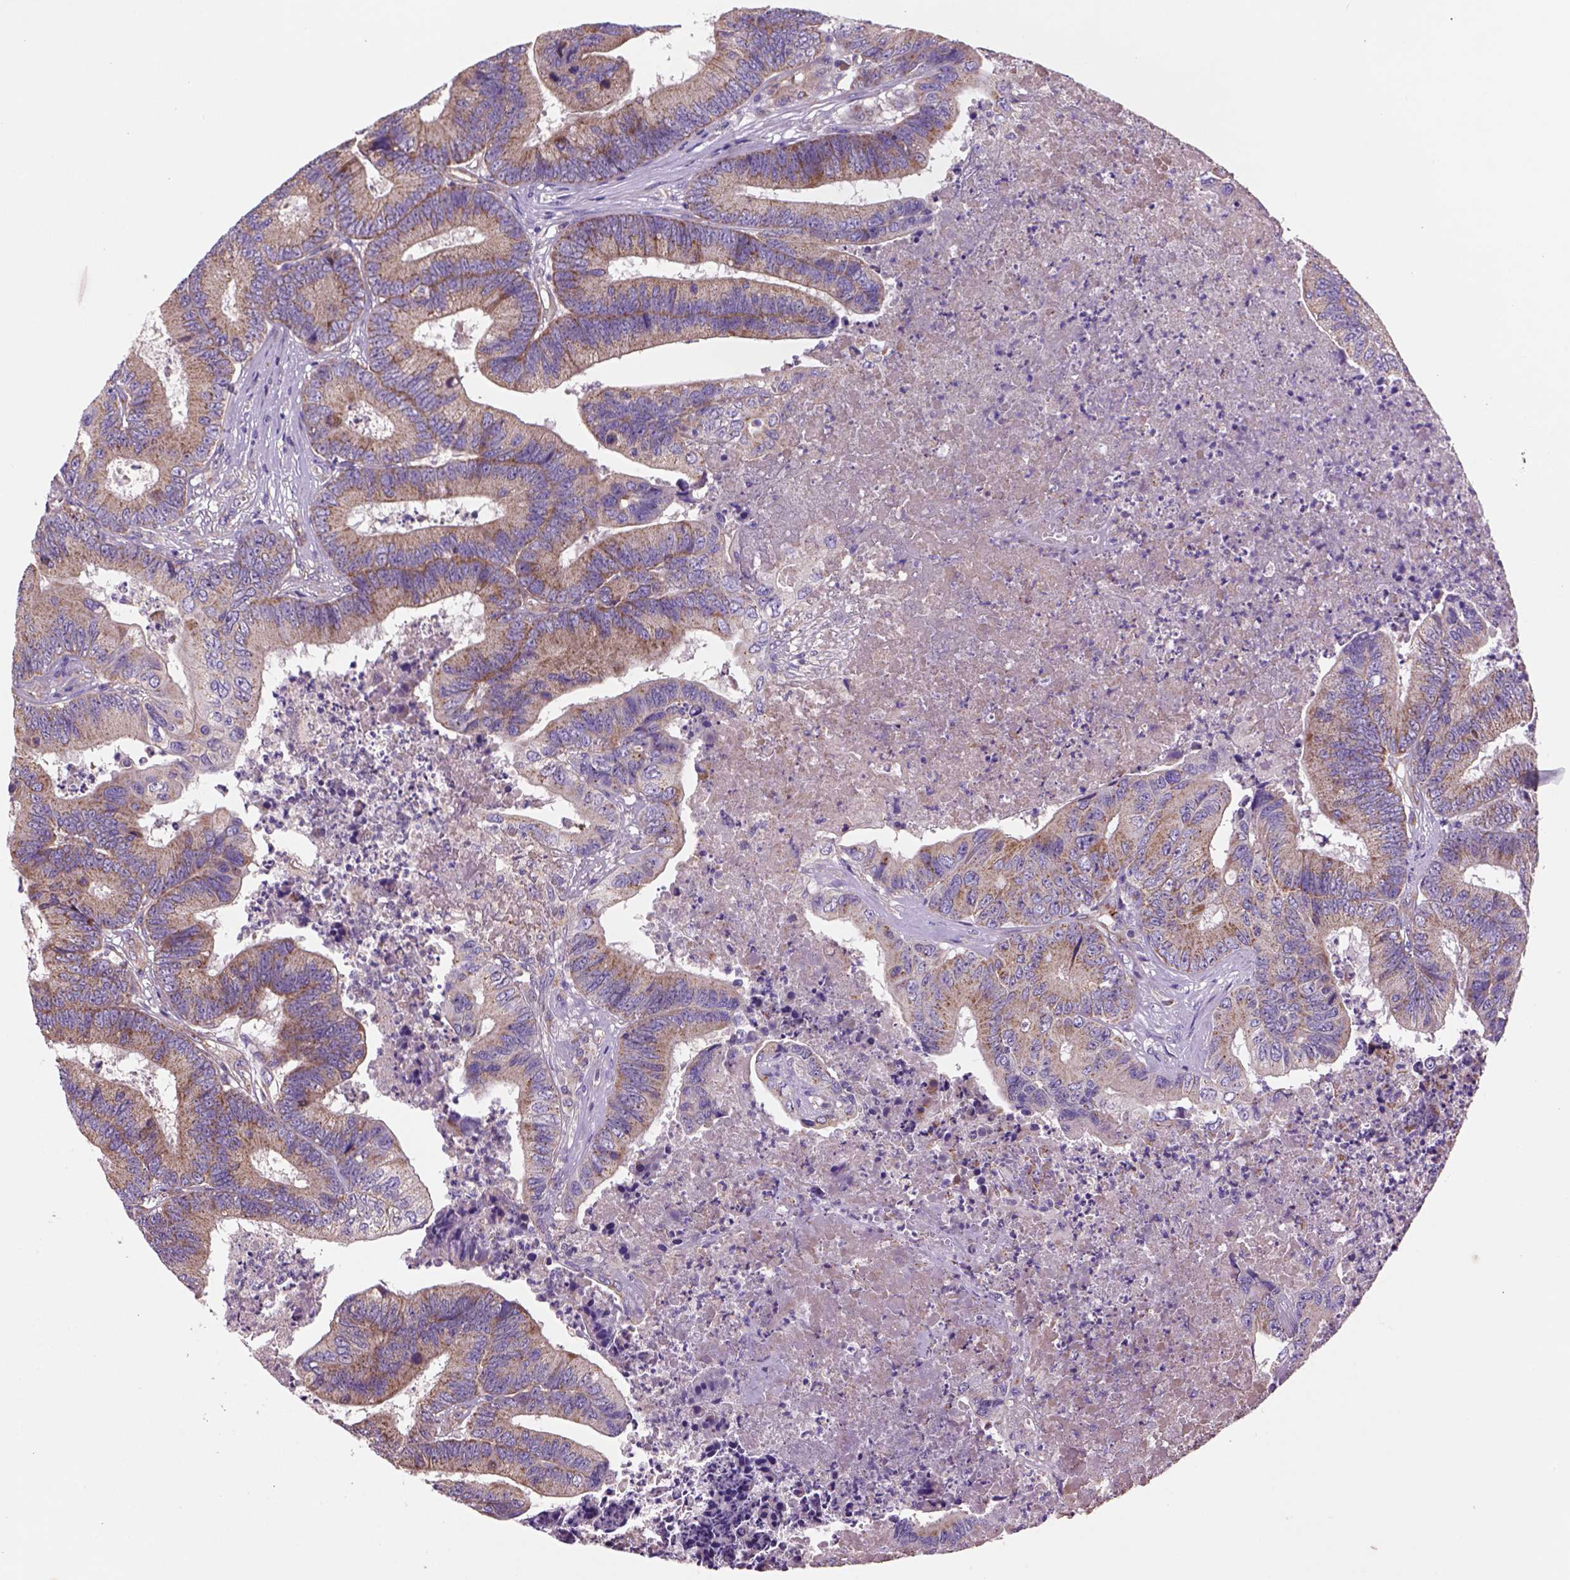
{"staining": {"intensity": "moderate", "quantity": "25%-75%", "location": "cytoplasmic/membranous"}, "tissue": "colorectal cancer", "cell_type": "Tumor cells", "image_type": "cancer", "snomed": [{"axis": "morphology", "description": "Adenocarcinoma, NOS"}, {"axis": "topography", "description": "Colon"}], "caption": "Colorectal cancer (adenocarcinoma) stained with a brown dye shows moderate cytoplasmic/membranous positive positivity in approximately 25%-75% of tumor cells.", "gene": "WARS2", "patient": {"sex": "male", "age": 84}}